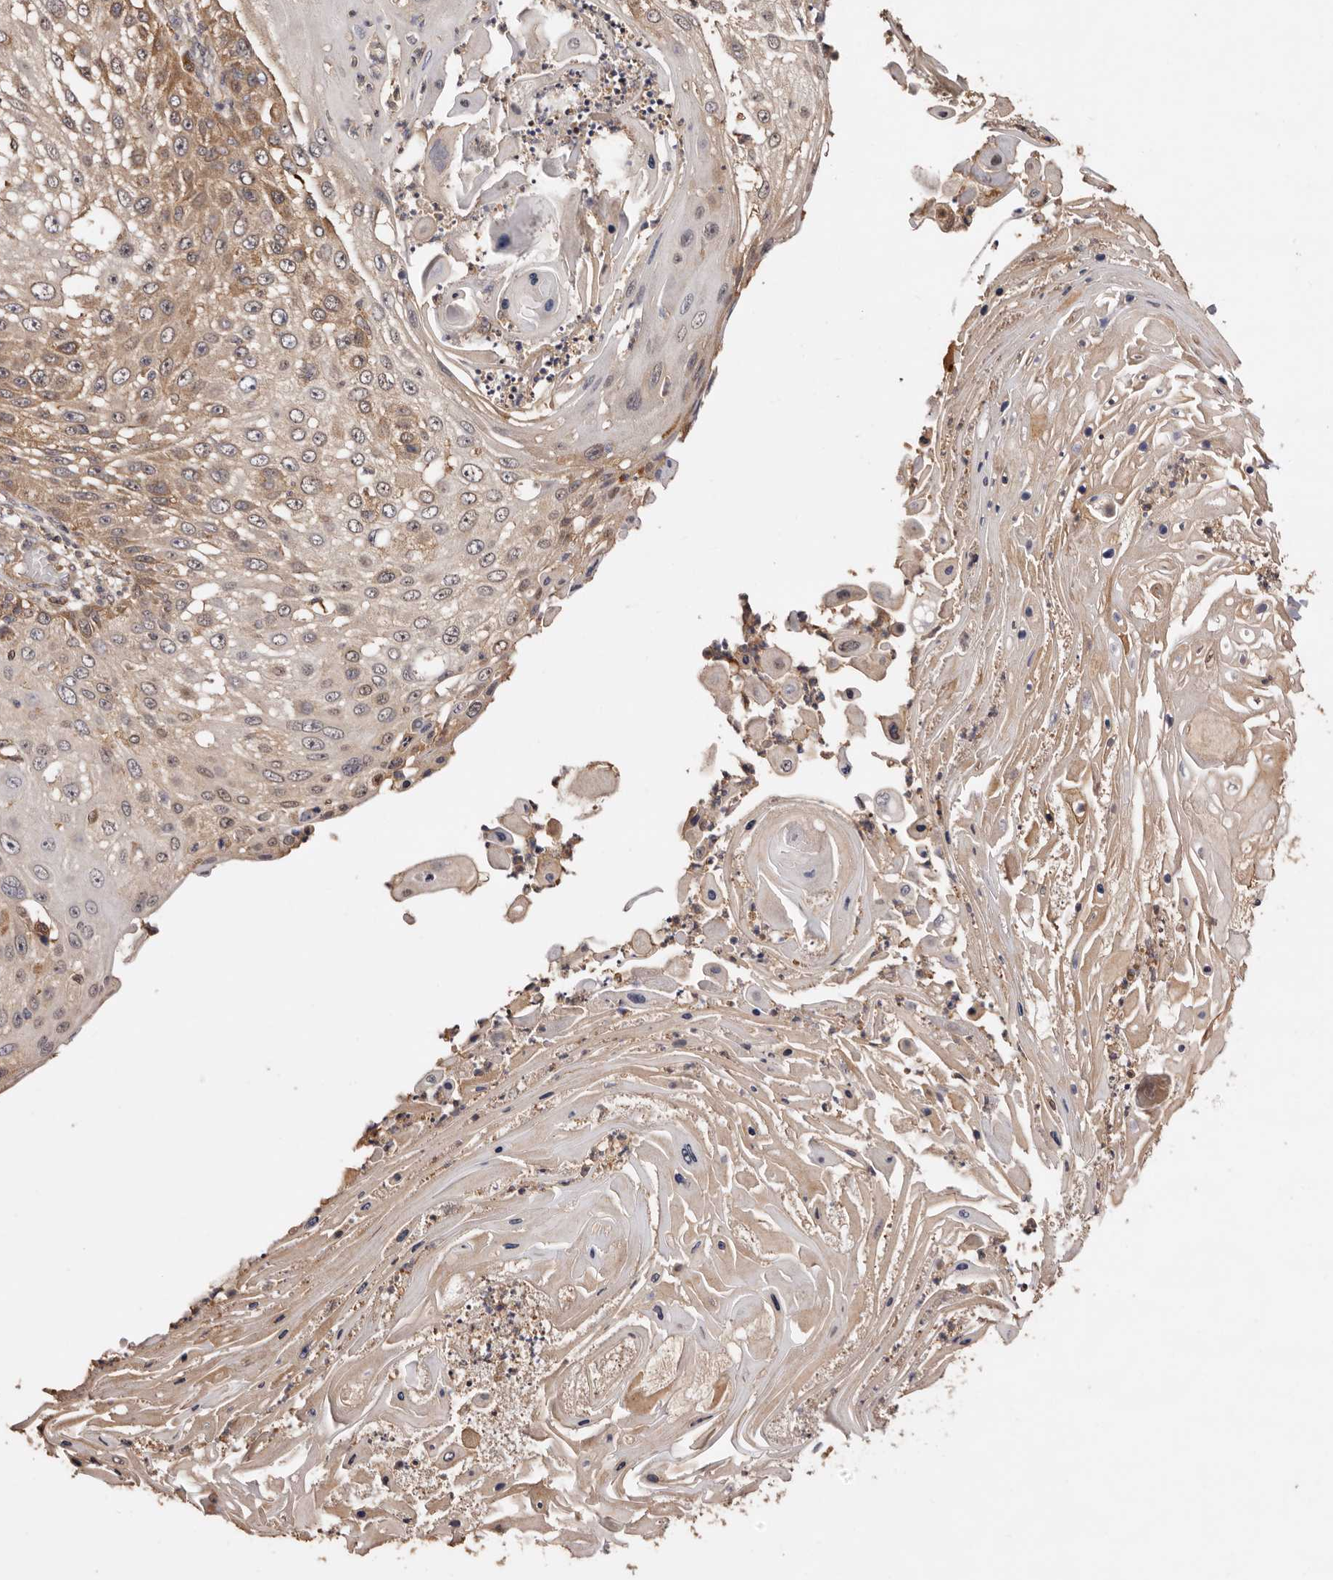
{"staining": {"intensity": "moderate", "quantity": ">75%", "location": "cytoplasmic/membranous"}, "tissue": "skin cancer", "cell_type": "Tumor cells", "image_type": "cancer", "snomed": [{"axis": "morphology", "description": "Squamous cell carcinoma, NOS"}, {"axis": "topography", "description": "Skin"}], "caption": "Protein analysis of skin cancer (squamous cell carcinoma) tissue exhibits moderate cytoplasmic/membranous staining in approximately >75% of tumor cells.", "gene": "COQ8B", "patient": {"sex": "female", "age": 44}}